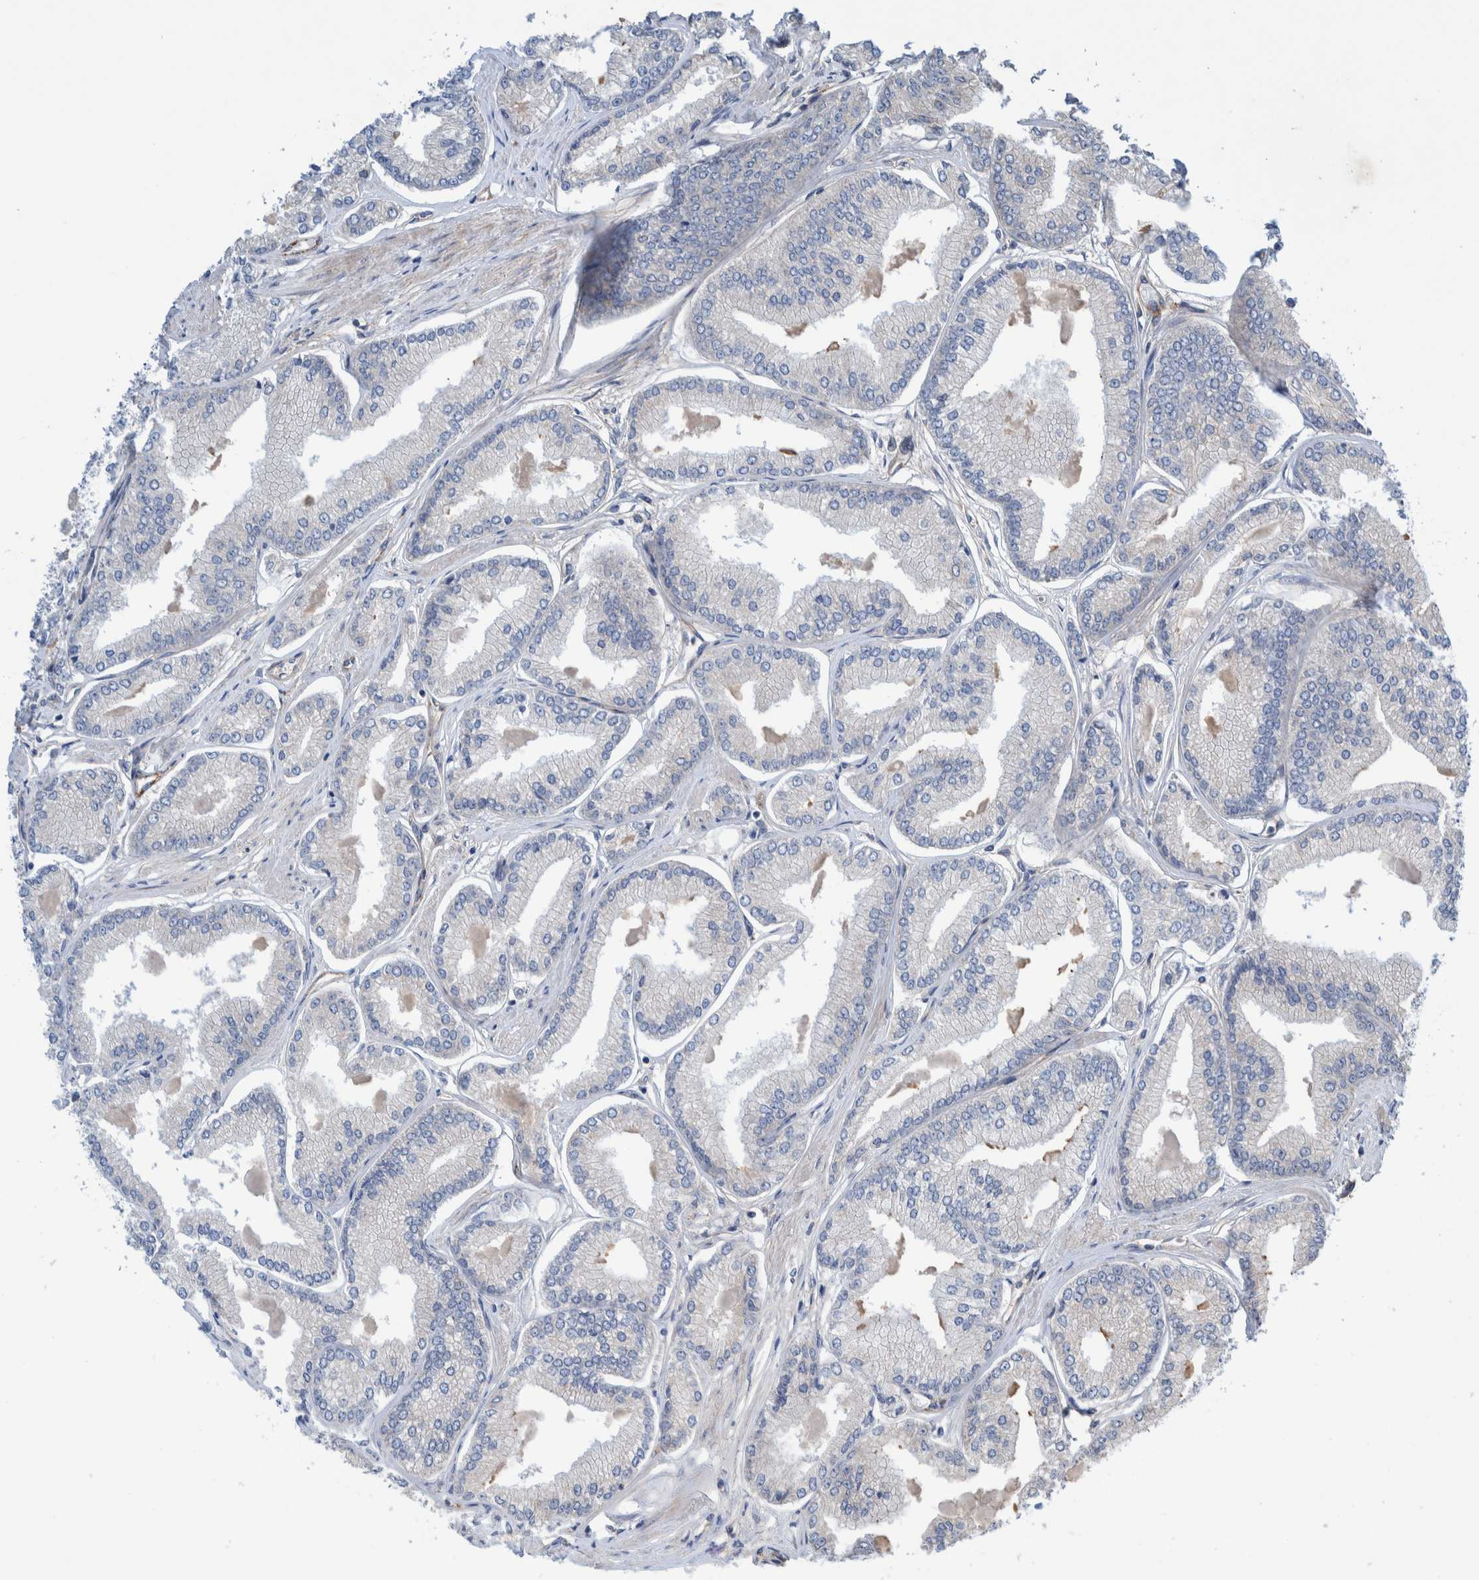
{"staining": {"intensity": "negative", "quantity": "none", "location": "none"}, "tissue": "prostate cancer", "cell_type": "Tumor cells", "image_type": "cancer", "snomed": [{"axis": "morphology", "description": "Adenocarcinoma, Low grade"}, {"axis": "topography", "description": "Prostate"}], "caption": "DAB (3,3'-diaminobenzidine) immunohistochemical staining of human adenocarcinoma (low-grade) (prostate) exhibits no significant staining in tumor cells.", "gene": "PIK3R6", "patient": {"sex": "male", "age": 52}}